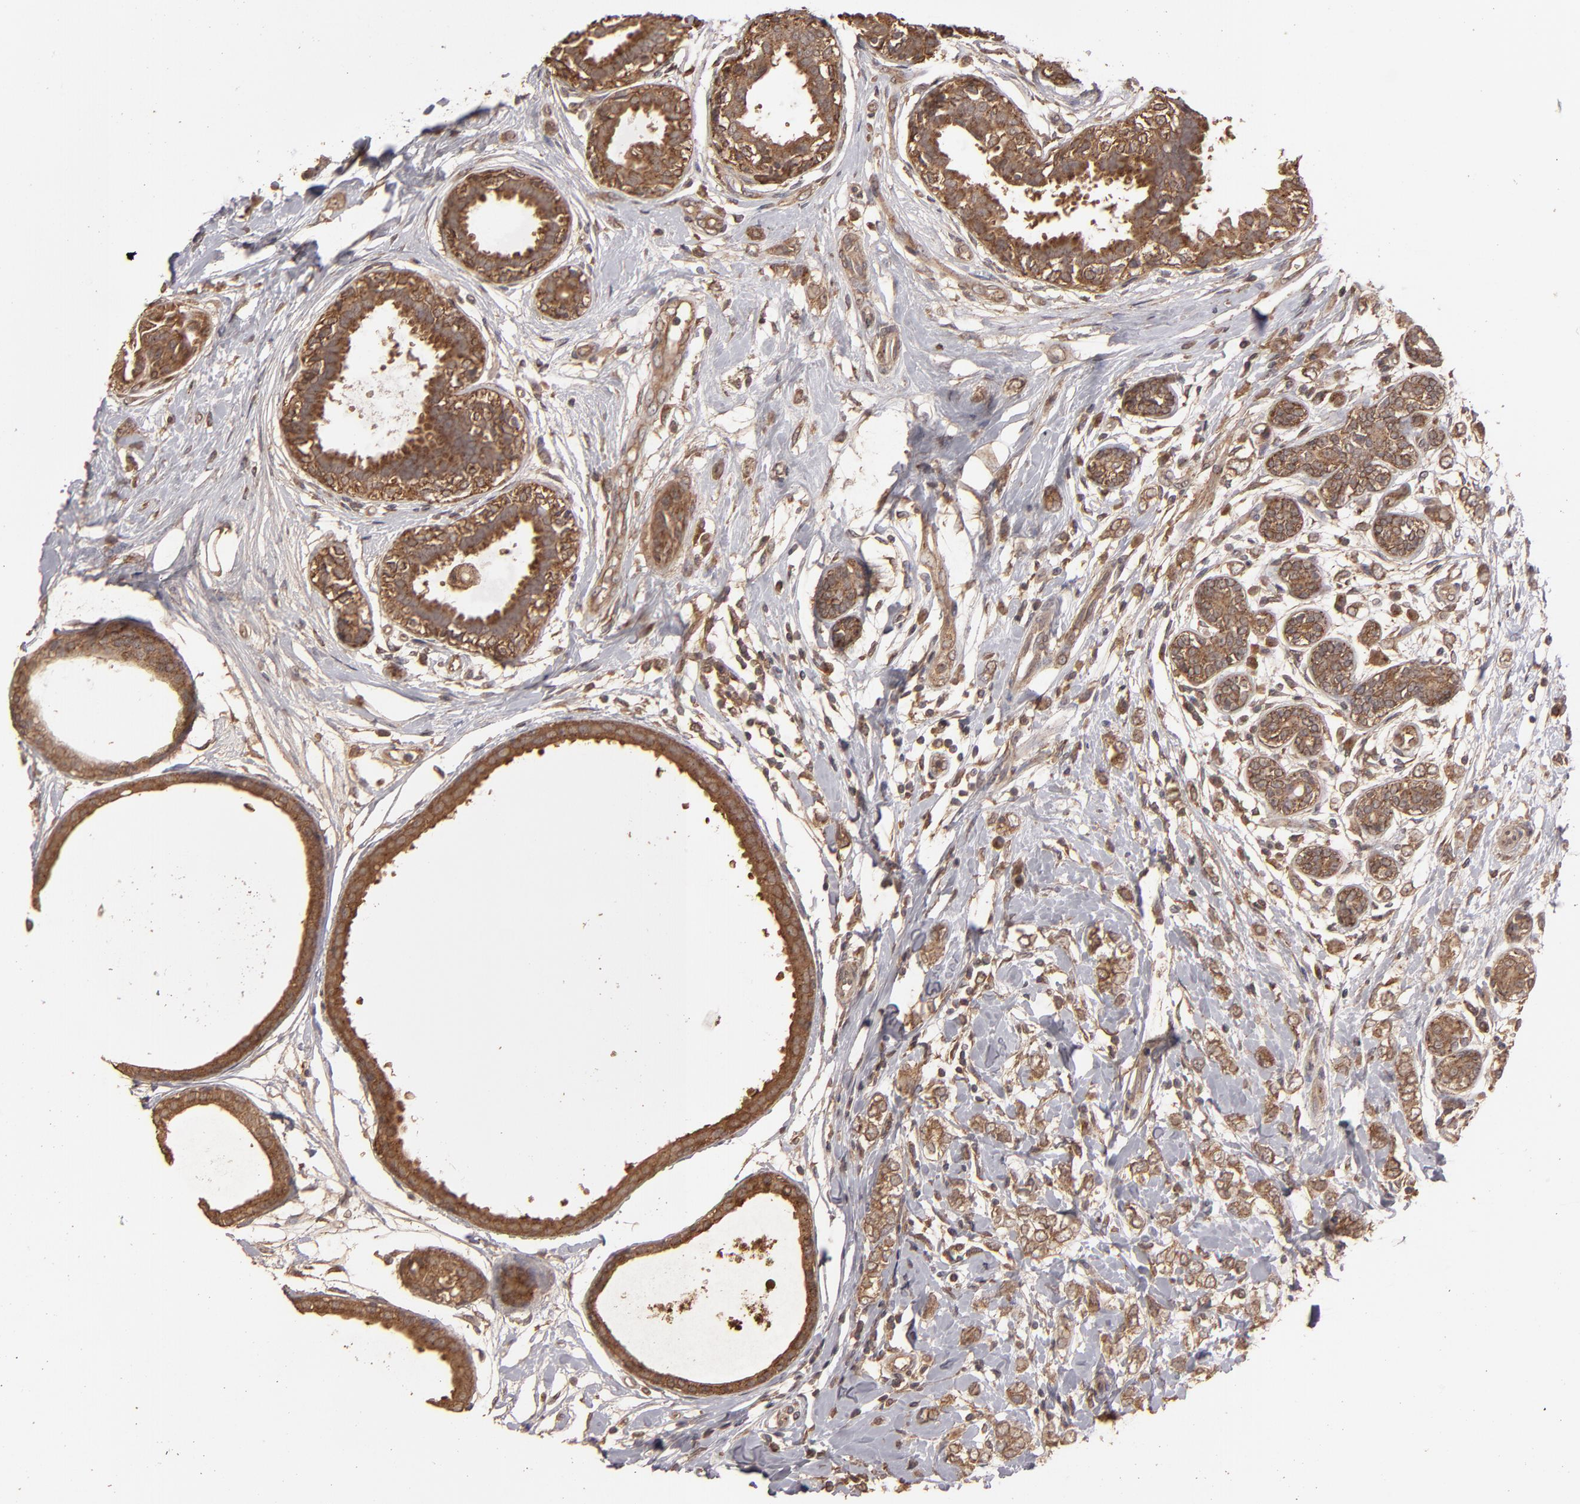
{"staining": {"intensity": "weak", "quantity": ">75%", "location": "cytoplasmic/membranous"}, "tissue": "breast cancer", "cell_type": "Tumor cells", "image_type": "cancer", "snomed": [{"axis": "morphology", "description": "Normal tissue, NOS"}, {"axis": "morphology", "description": "Lobular carcinoma"}, {"axis": "topography", "description": "Breast"}], "caption": "Tumor cells exhibit low levels of weak cytoplasmic/membranous positivity in approximately >75% of cells in breast cancer.", "gene": "MMP2", "patient": {"sex": "female", "age": 47}}